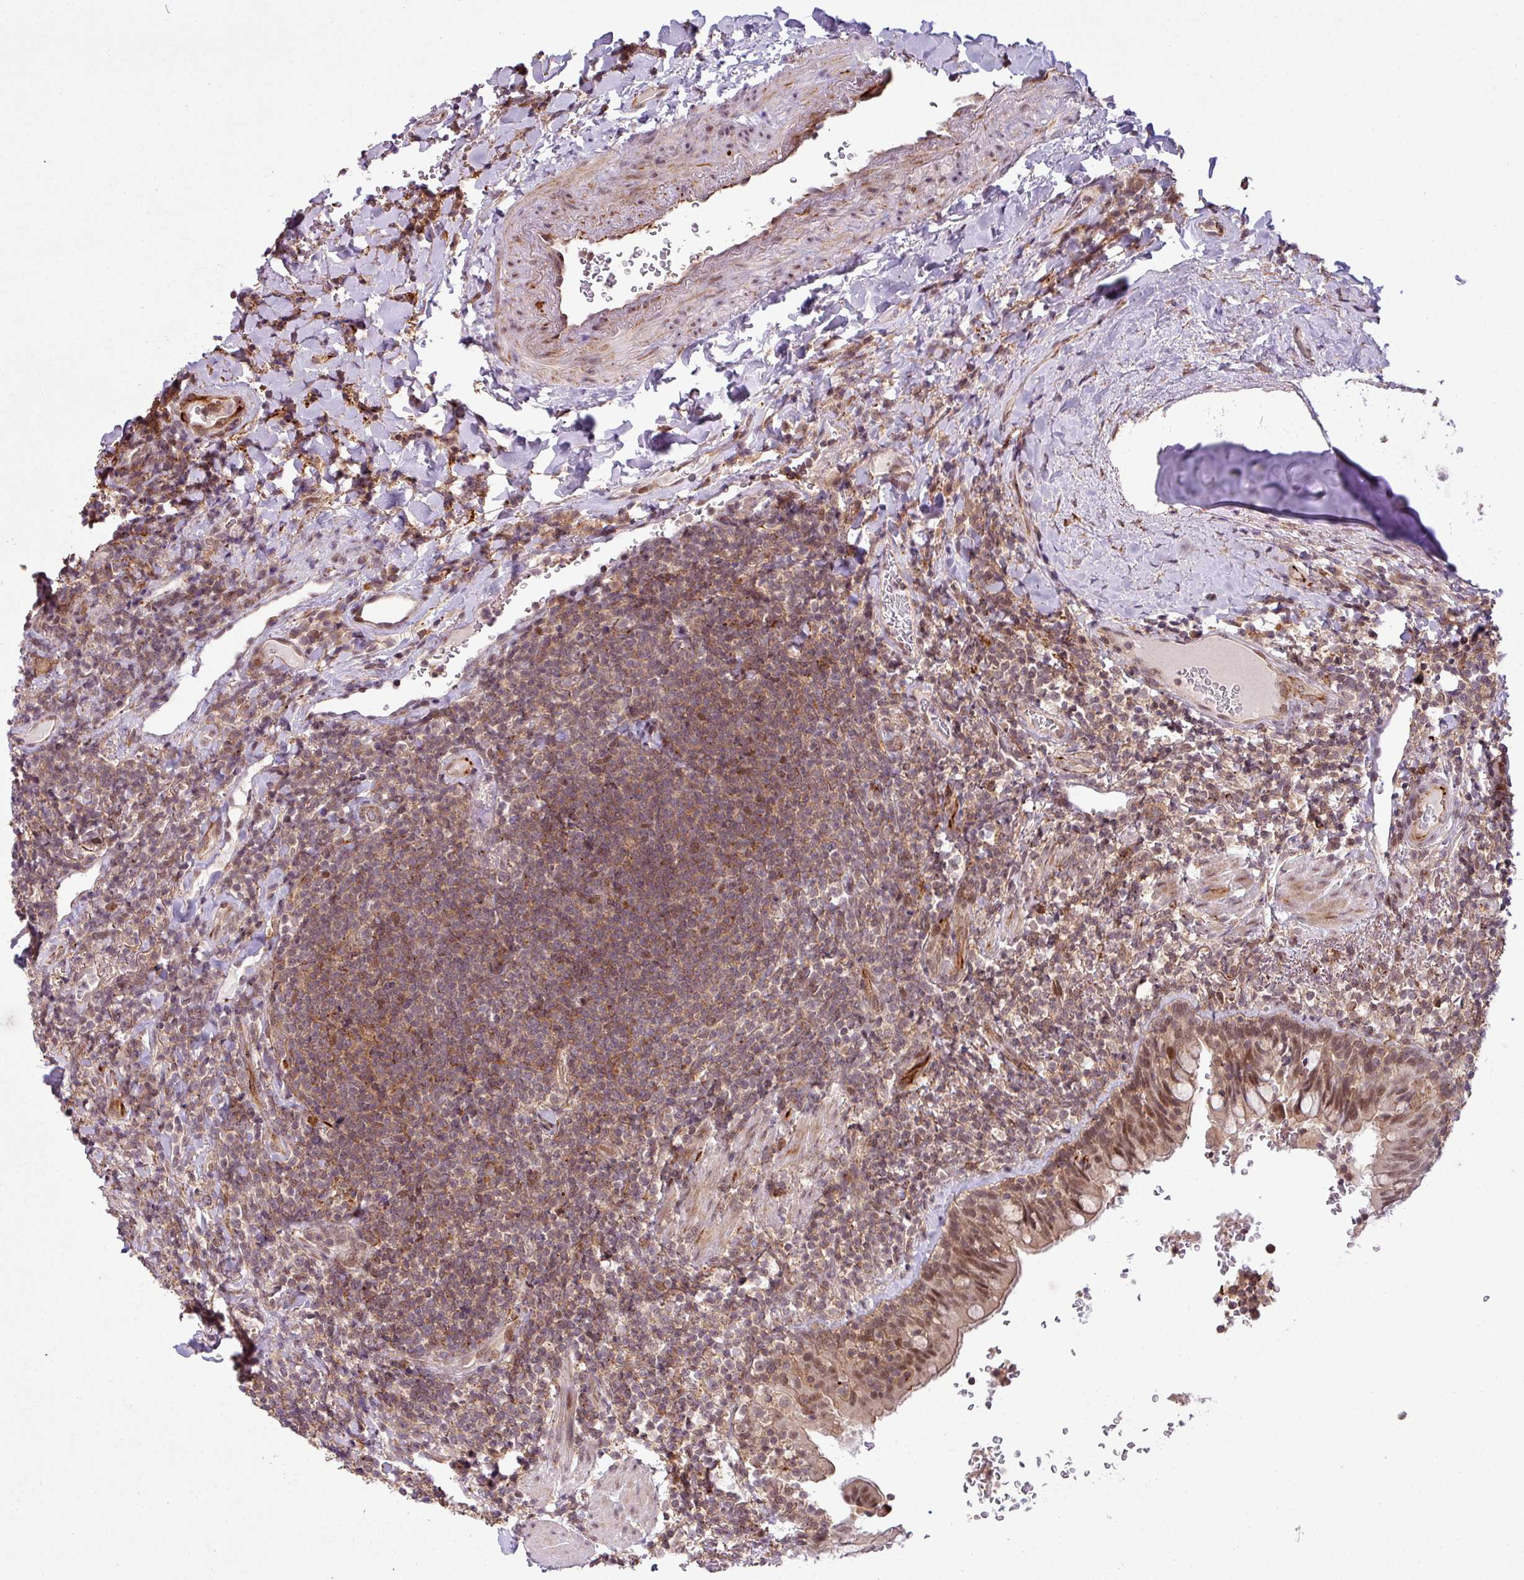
{"staining": {"intensity": "moderate", "quantity": ">75%", "location": "cytoplasmic/membranous"}, "tissue": "lymphoma", "cell_type": "Tumor cells", "image_type": "cancer", "snomed": [{"axis": "morphology", "description": "Malignant lymphoma, non-Hodgkin's type, Low grade"}, {"axis": "topography", "description": "Lung"}], "caption": "High-magnification brightfield microscopy of lymphoma stained with DAB (brown) and counterstained with hematoxylin (blue). tumor cells exhibit moderate cytoplasmic/membranous positivity is identified in approximately>75% of cells.", "gene": "ZC2HC1C", "patient": {"sex": "female", "age": 71}}